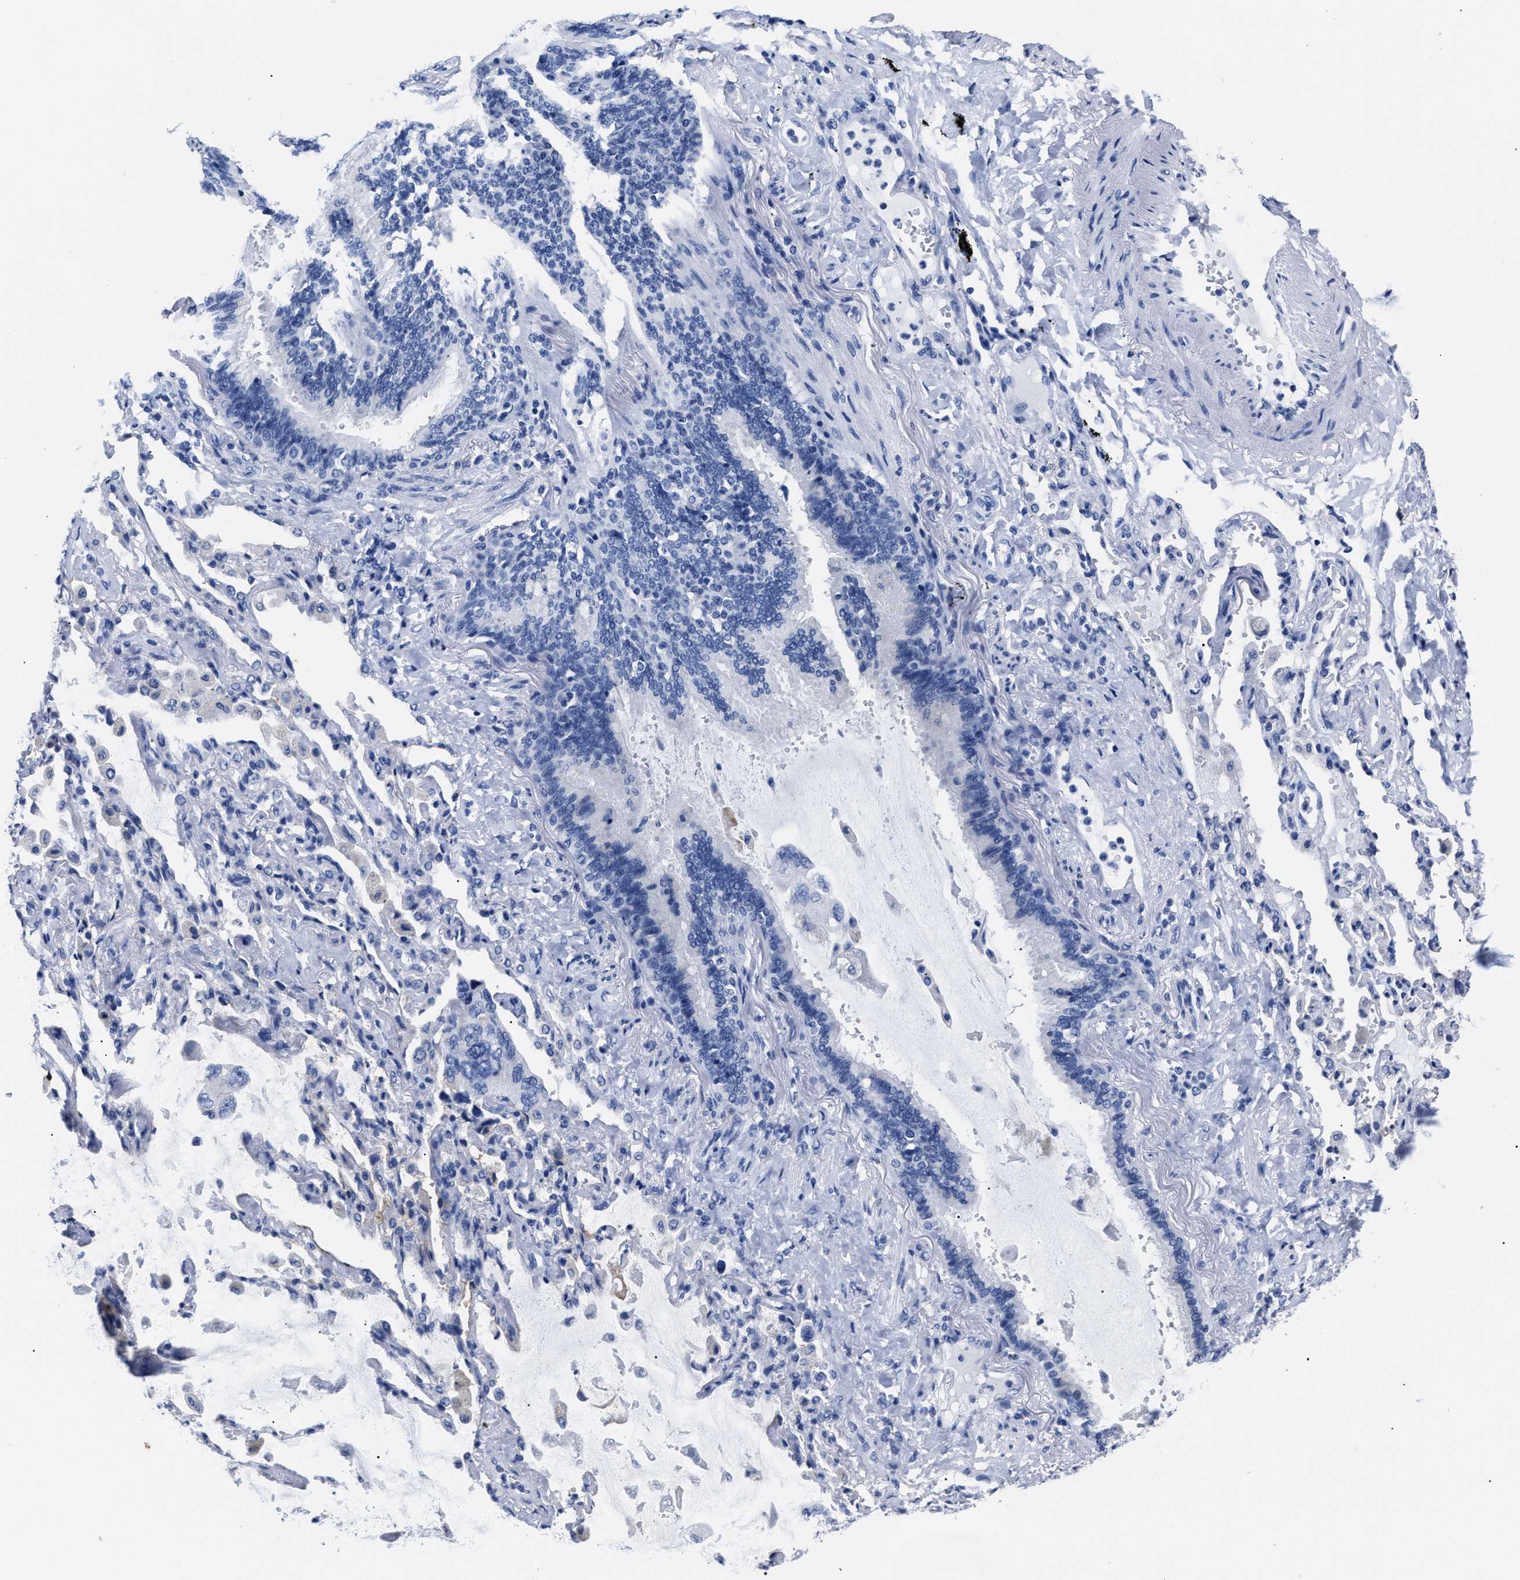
{"staining": {"intensity": "moderate", "quantity": "<25%", "location": "cytoplasmic/membranous"}, "tissue": "lung cancer", "cell_type": "Tumor cells", "image_type": "cancer", "snomed": [{"axis": "morphology", "description": "Squamous cell carcinoma, NOS"}, {"axis": "topography", "description": "Lung"}], "caption": "Immunohistochemistry photomicrograph of human squamous cell carcinoma (lung) stained for a protein (brown), which exhibits low levels of moderate cytoplasmic/membranous staining in approximately <25% of tumor cells.", "gene": "ALPG", "patient": {"sex": "female", "age": 73}}